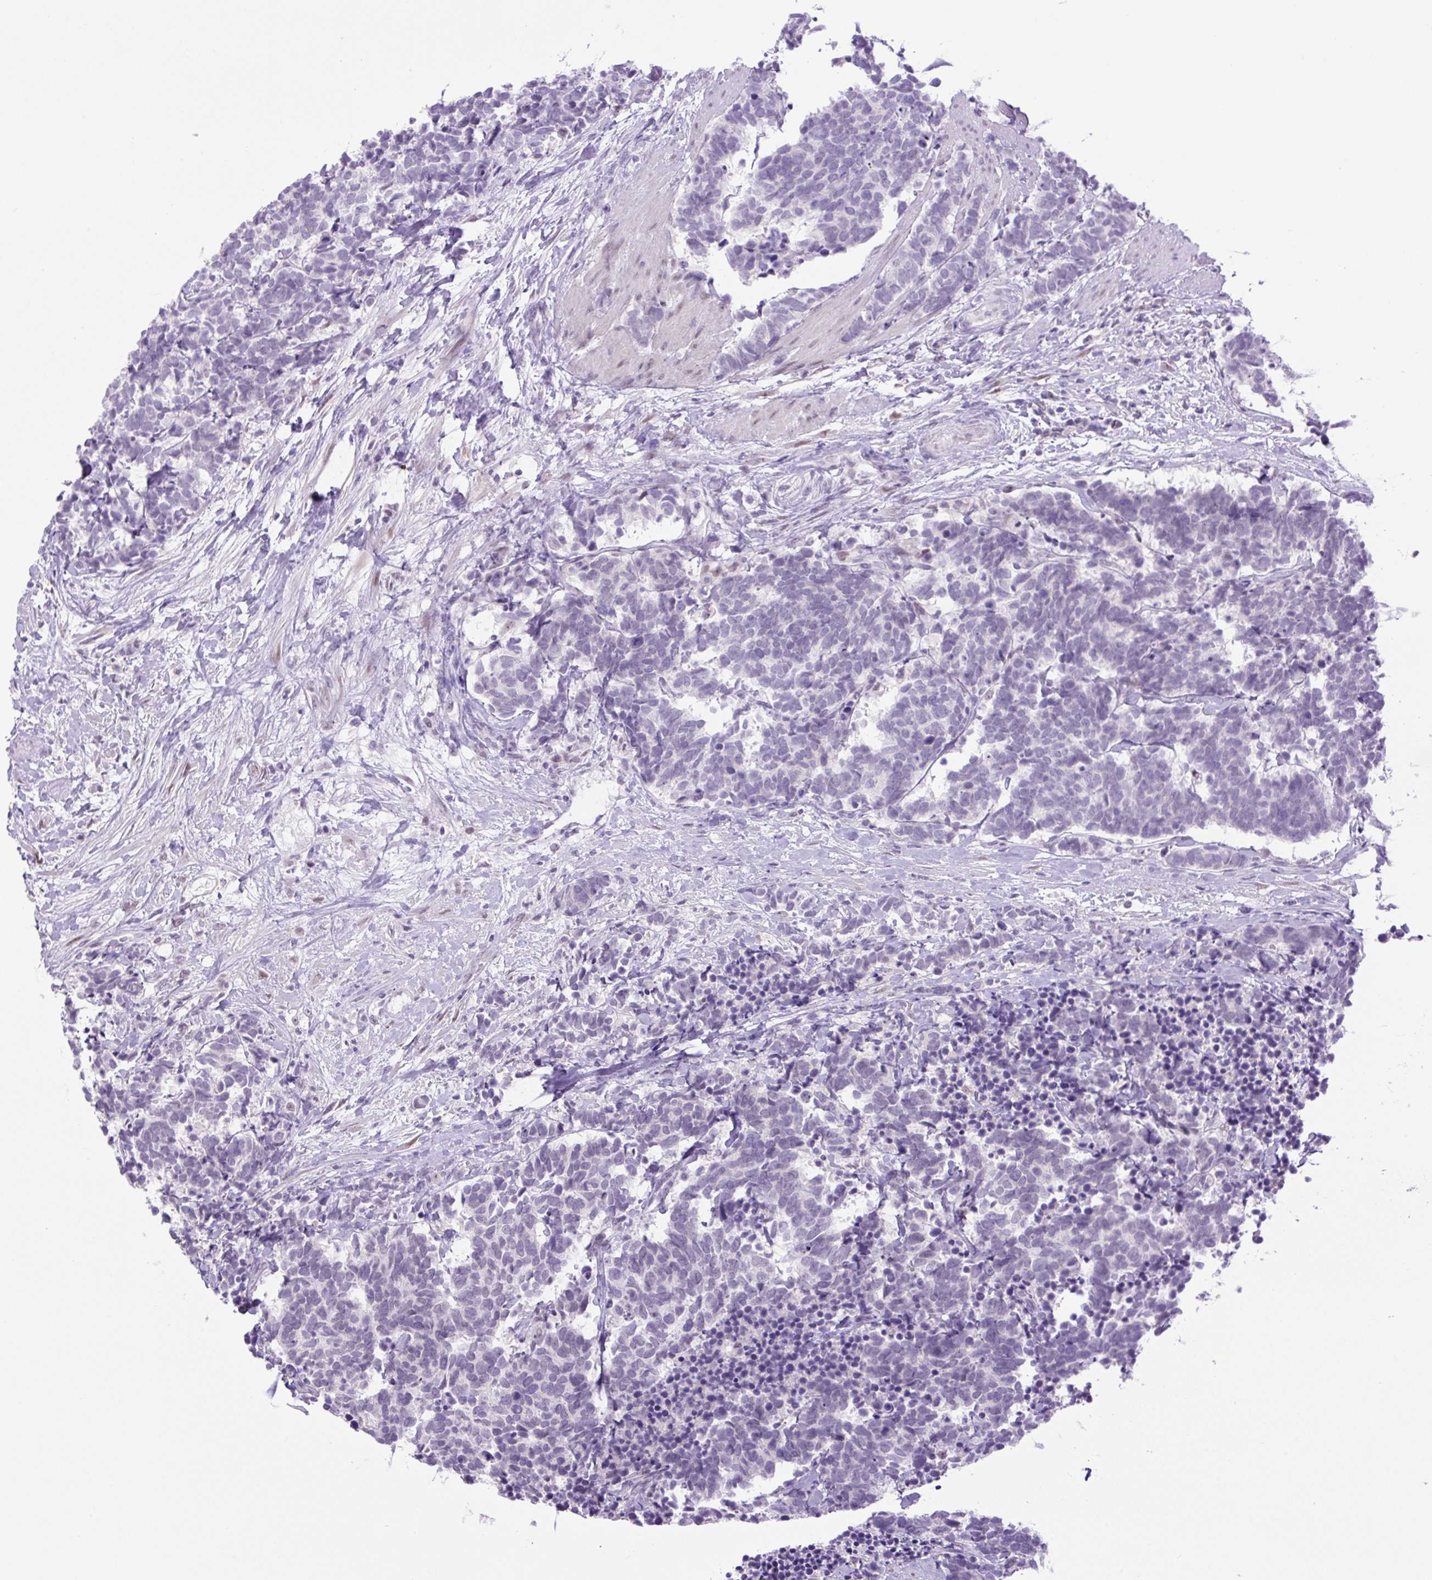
{"staining": {"intensity": "negative", "quantity": "none", "location": "none"}, "tissue": "carcinoid", "cell_type": "Tumor cells", "image_type": "cancer", "snomed": [{"axis": "morphology", "description": "Carcinoma, NOS"}, {"axis": "morphology", "description": "Carcinoid, malignant, NOS"}, {"axis": "topography", "description": "Prostate"}], "caption": "Immunohistochemistry of malignant carcinoid displays no expression in tumor cells.", "gene": "KPNA1", "patient": {"sex": "male", "age": 57}}